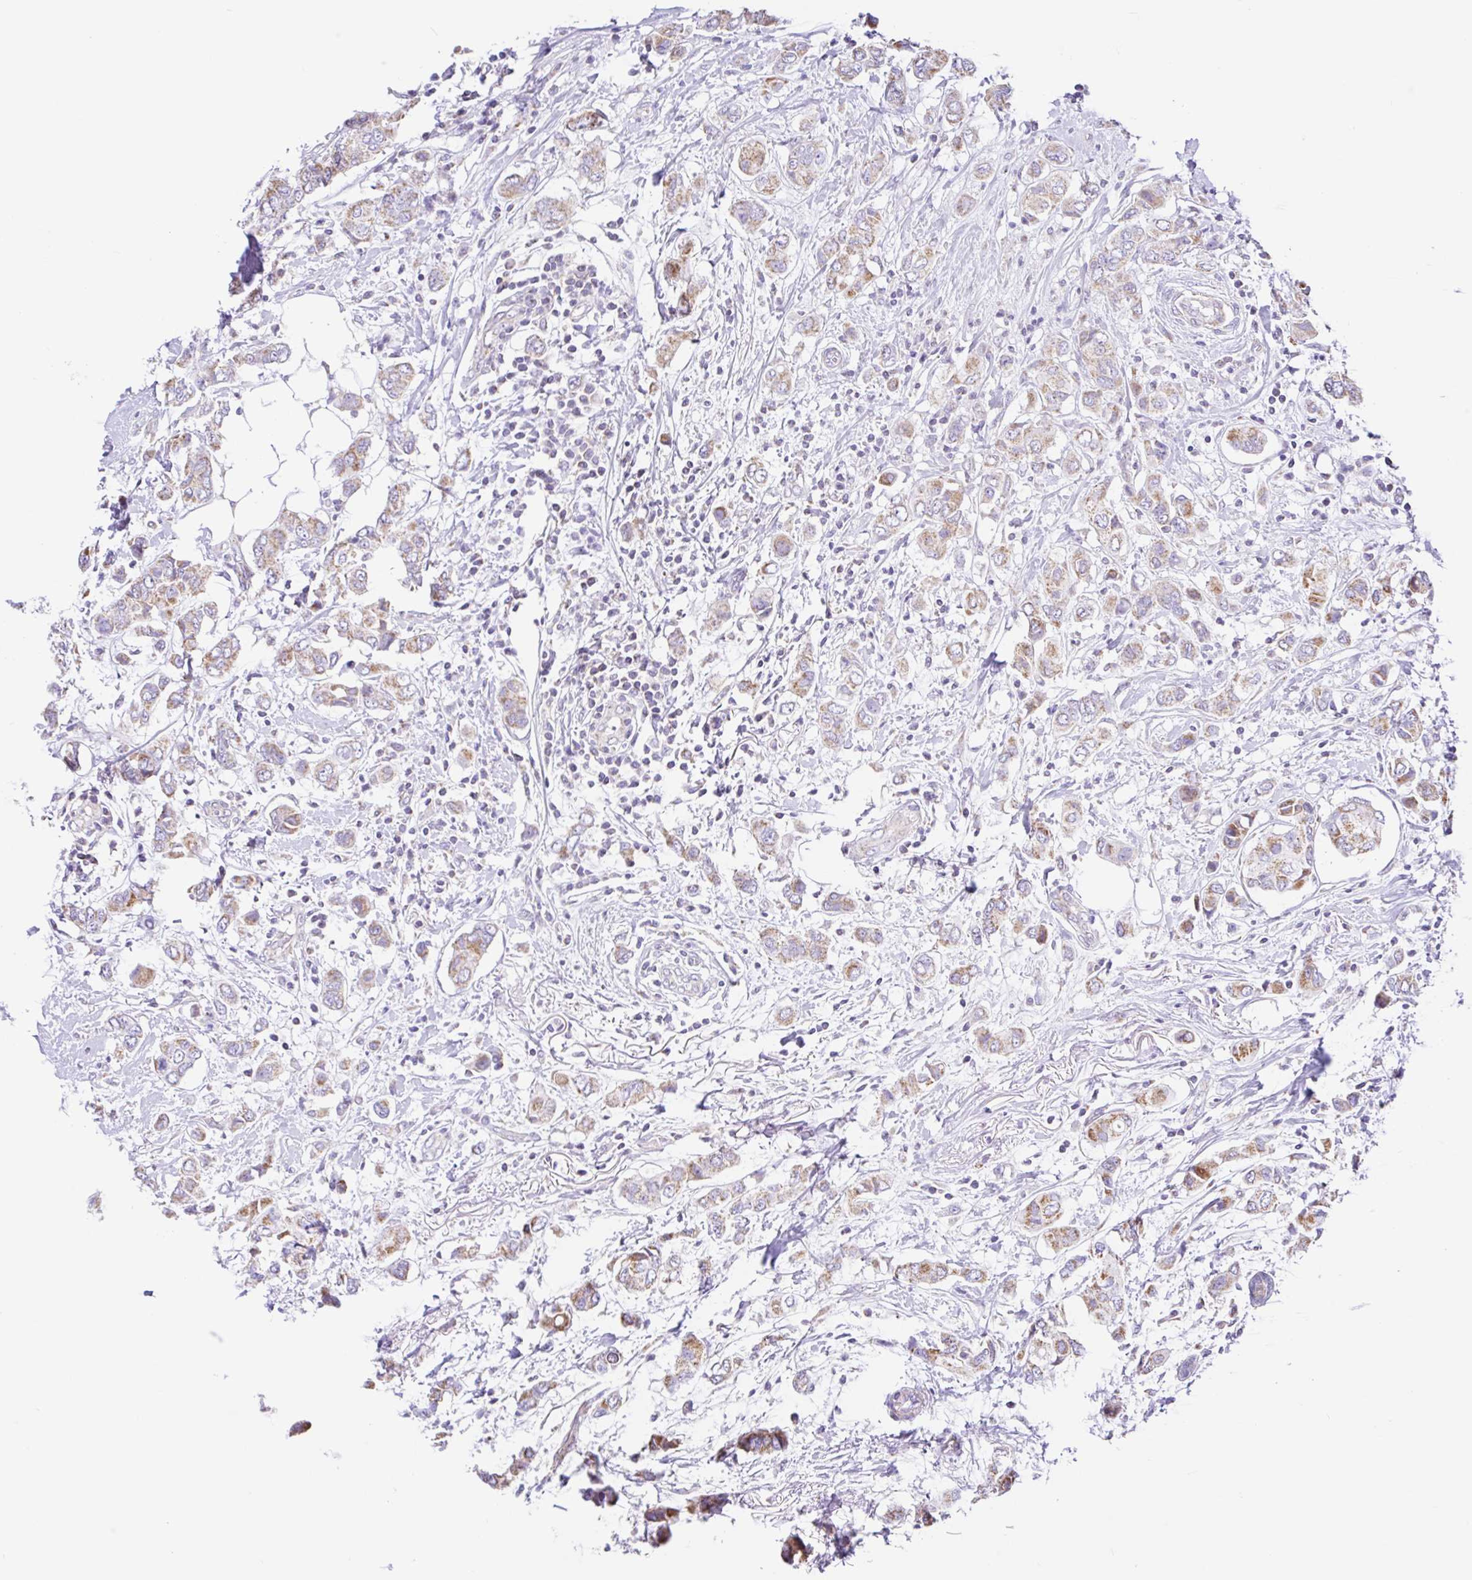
{"staining": {"intensity": "moderate", "quantity": ">75%", "location": "cytoplasmic/membranous"}, "tissue": "breast cancer", "cell_type": "Tumor cells", "image_type": "cancer", "snomed": [{"axis": "morphology", "description": "Lobular carcinoma"}, {"axis": "topography", "description": "Breast"}], "caption": "The micrograph demonstrates immunohistochemical staining of breast lobular carcinoma. There is moderate cytoplasmic/membranous staining is appreciated in approximately >75% of tumor cells.", "gene": "NDUFS2", "patient": {"sex": "female", "age": 51}}